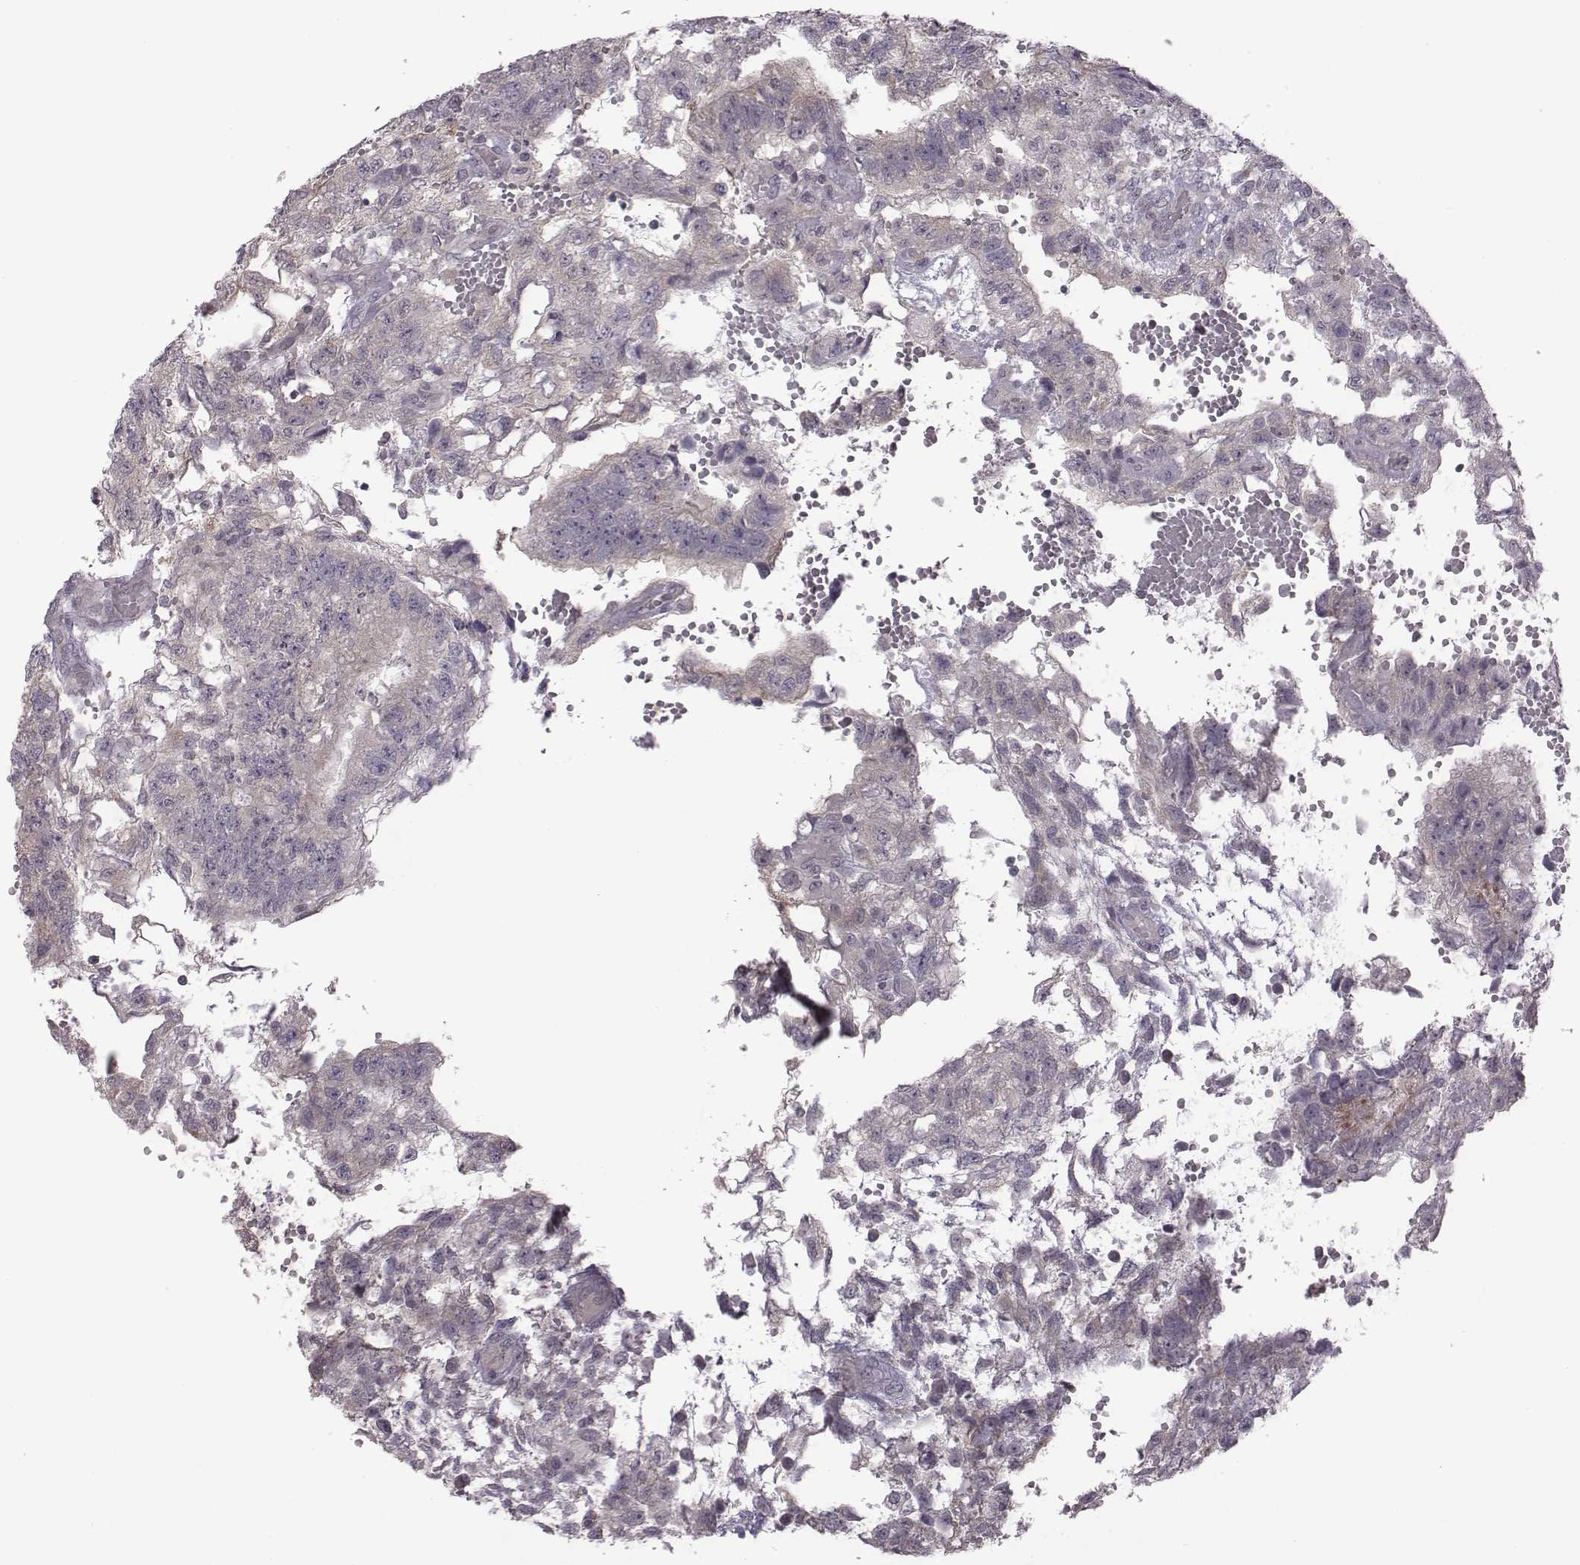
{"staining": {"intensity": "negative", "quantity": "none", "location": "none"}, "tissue": "testis cancer", "cell_type": "Tumor cells", "image_type": "cancer", "snomed": [{"axis": "morphology", "description": "Carcinoma, Embryonal, NOS"}, {"axis": "topography", "description": "Testis"}], "caption": "A high-resolution micrograph shows IHC staining of testis cancer (embryonal carcinoma), which exhibits no significant expression in tumor cells.", "gene": "BICDL1", "patient": {"sex": "male", "age": 32}}